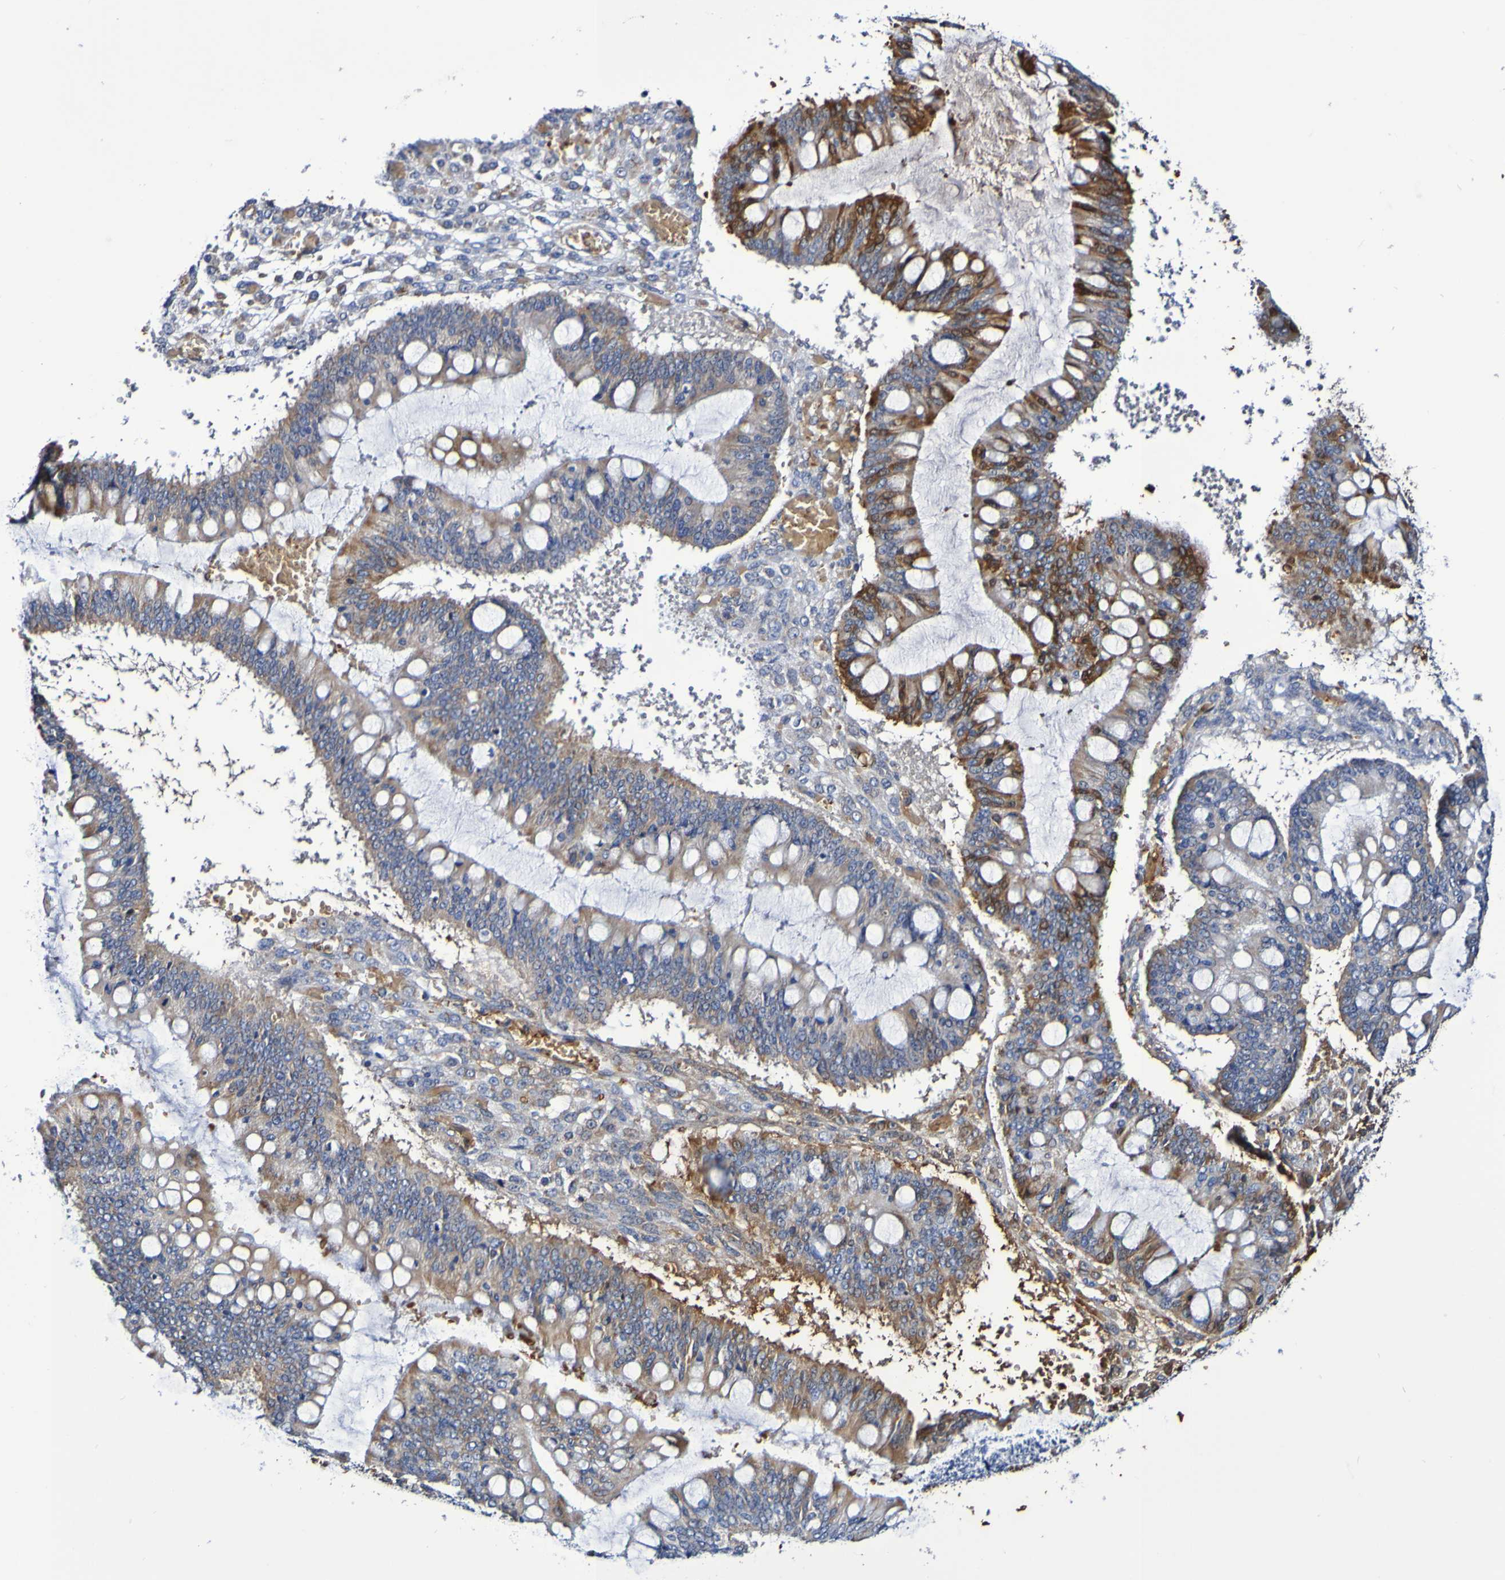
{"staining": {"intensity": "moderate", "quantity": ">75%", "location": "cytoplasmic/membranous"}, "tissue": "ovarian cancer", "cell_type": "Tumor cells", "image_type": "cancer", "snomed": [{"axis": "morphology", "description": "Cystadenocarcinoma, mucinous, NOS"}, {"axis": "topography", "description": "Ovary"}], "caption": "Brown immunohistochemical staining in human ovarian mucinous cystadenocarcinoma displays moderate cytoplasmic/membranous positivity in approximately >75% of tumor cells. Immunohistochemistry stains the protein of interest in brown and the nuclei are stained blue.", "gene": "WNT4", "patient": {"sex": "female", "age": 73}}